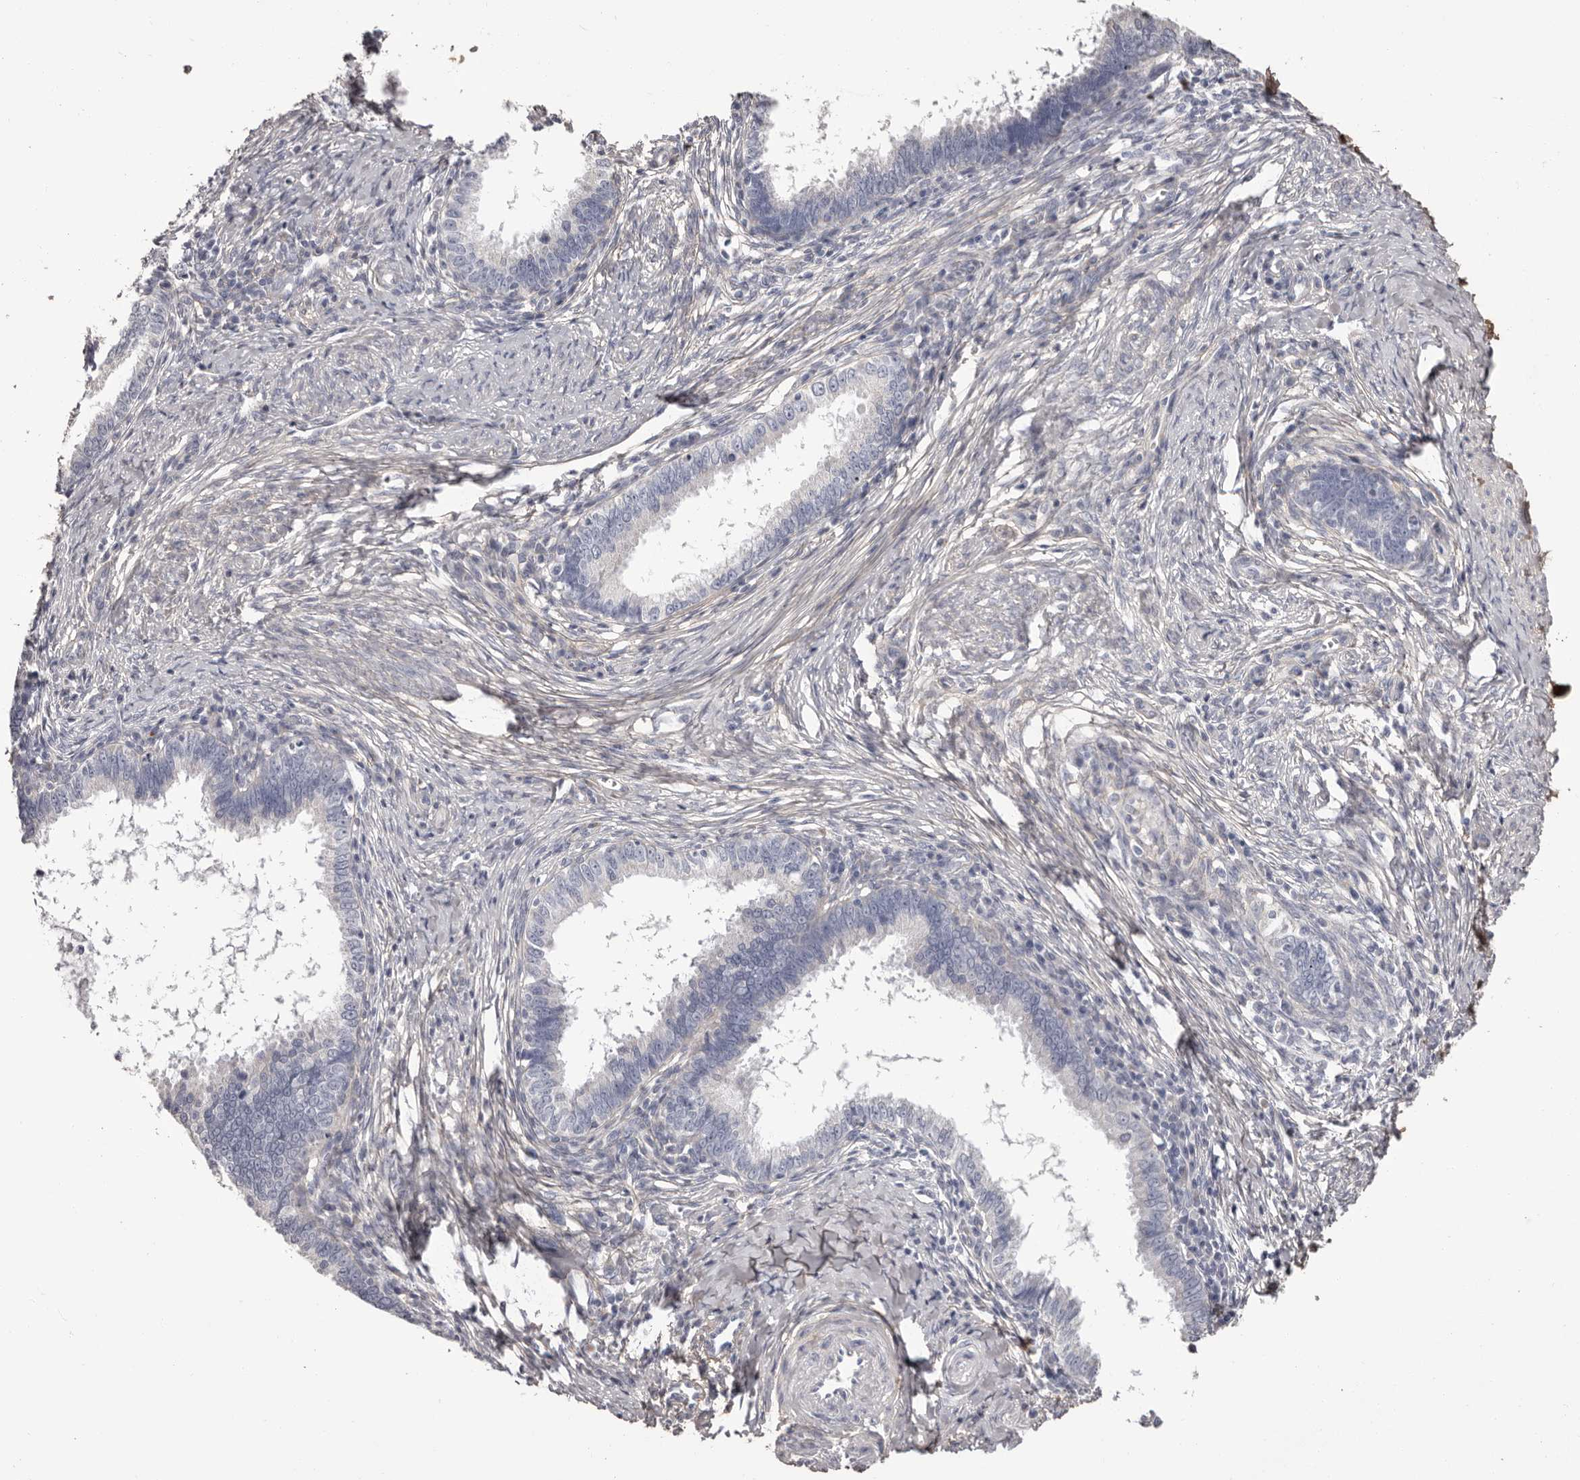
{"staining": {"intensity": "negative", "quantity": "none", "location": "none"}, "tissue": "cervical cancer", "cell_type": "Tumor cells", "image_type": "cancer", "snomed": [{"axis": "morphology", "description": "Adenocarcinoma, NOS"}, {"axis": "topography", "description": "Cervix"}], "caption": "This is an immunohistochemistry (IHC) micrograph of human cervical cancer (adenocarcinoma). There is no staining in tumor cells.", "gene": "COL6A1", "patient": {"sex": "female", "age": 36}}